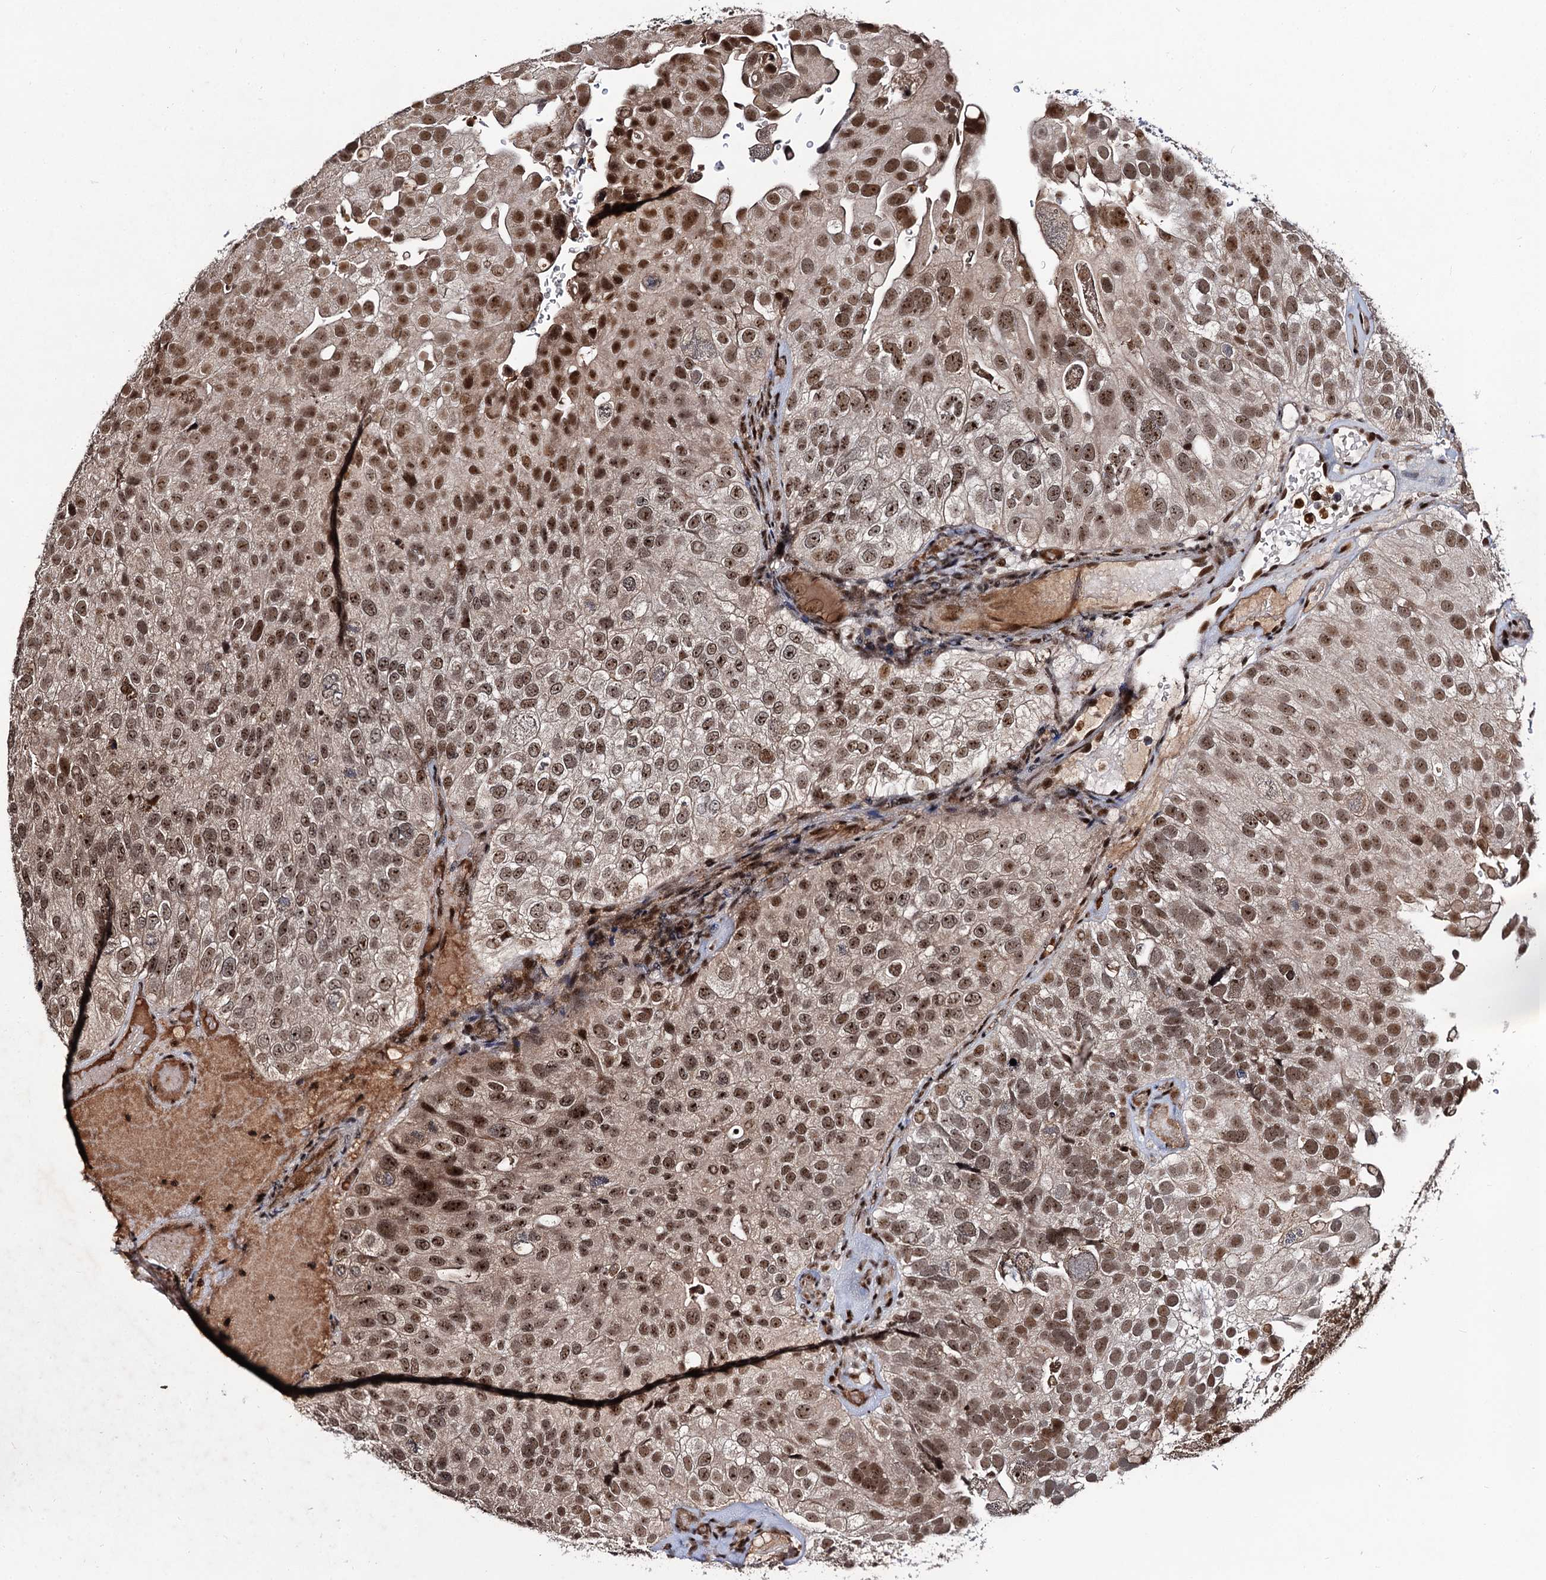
{"staining": {"intensity": "moderate", "quantity": ">75%", "location": "nuclear"}, "tissue": "urothelial cancer", "cell_type": "Tumor cells", "image_type": "cancer", "snomed": [{"axis": "morphology", "description": "Urothelial carcinoma, Low grade"}, {"axis": "topography", "description": "Urinary bladder"}], "caption": "Protein staining exhibits moderate nuclear positivity in about >75% of tumor cells in low-grade urothelial carcinoma.", "gene": "SFSWAP", "patient": {"sex": "male", "age": 78}}